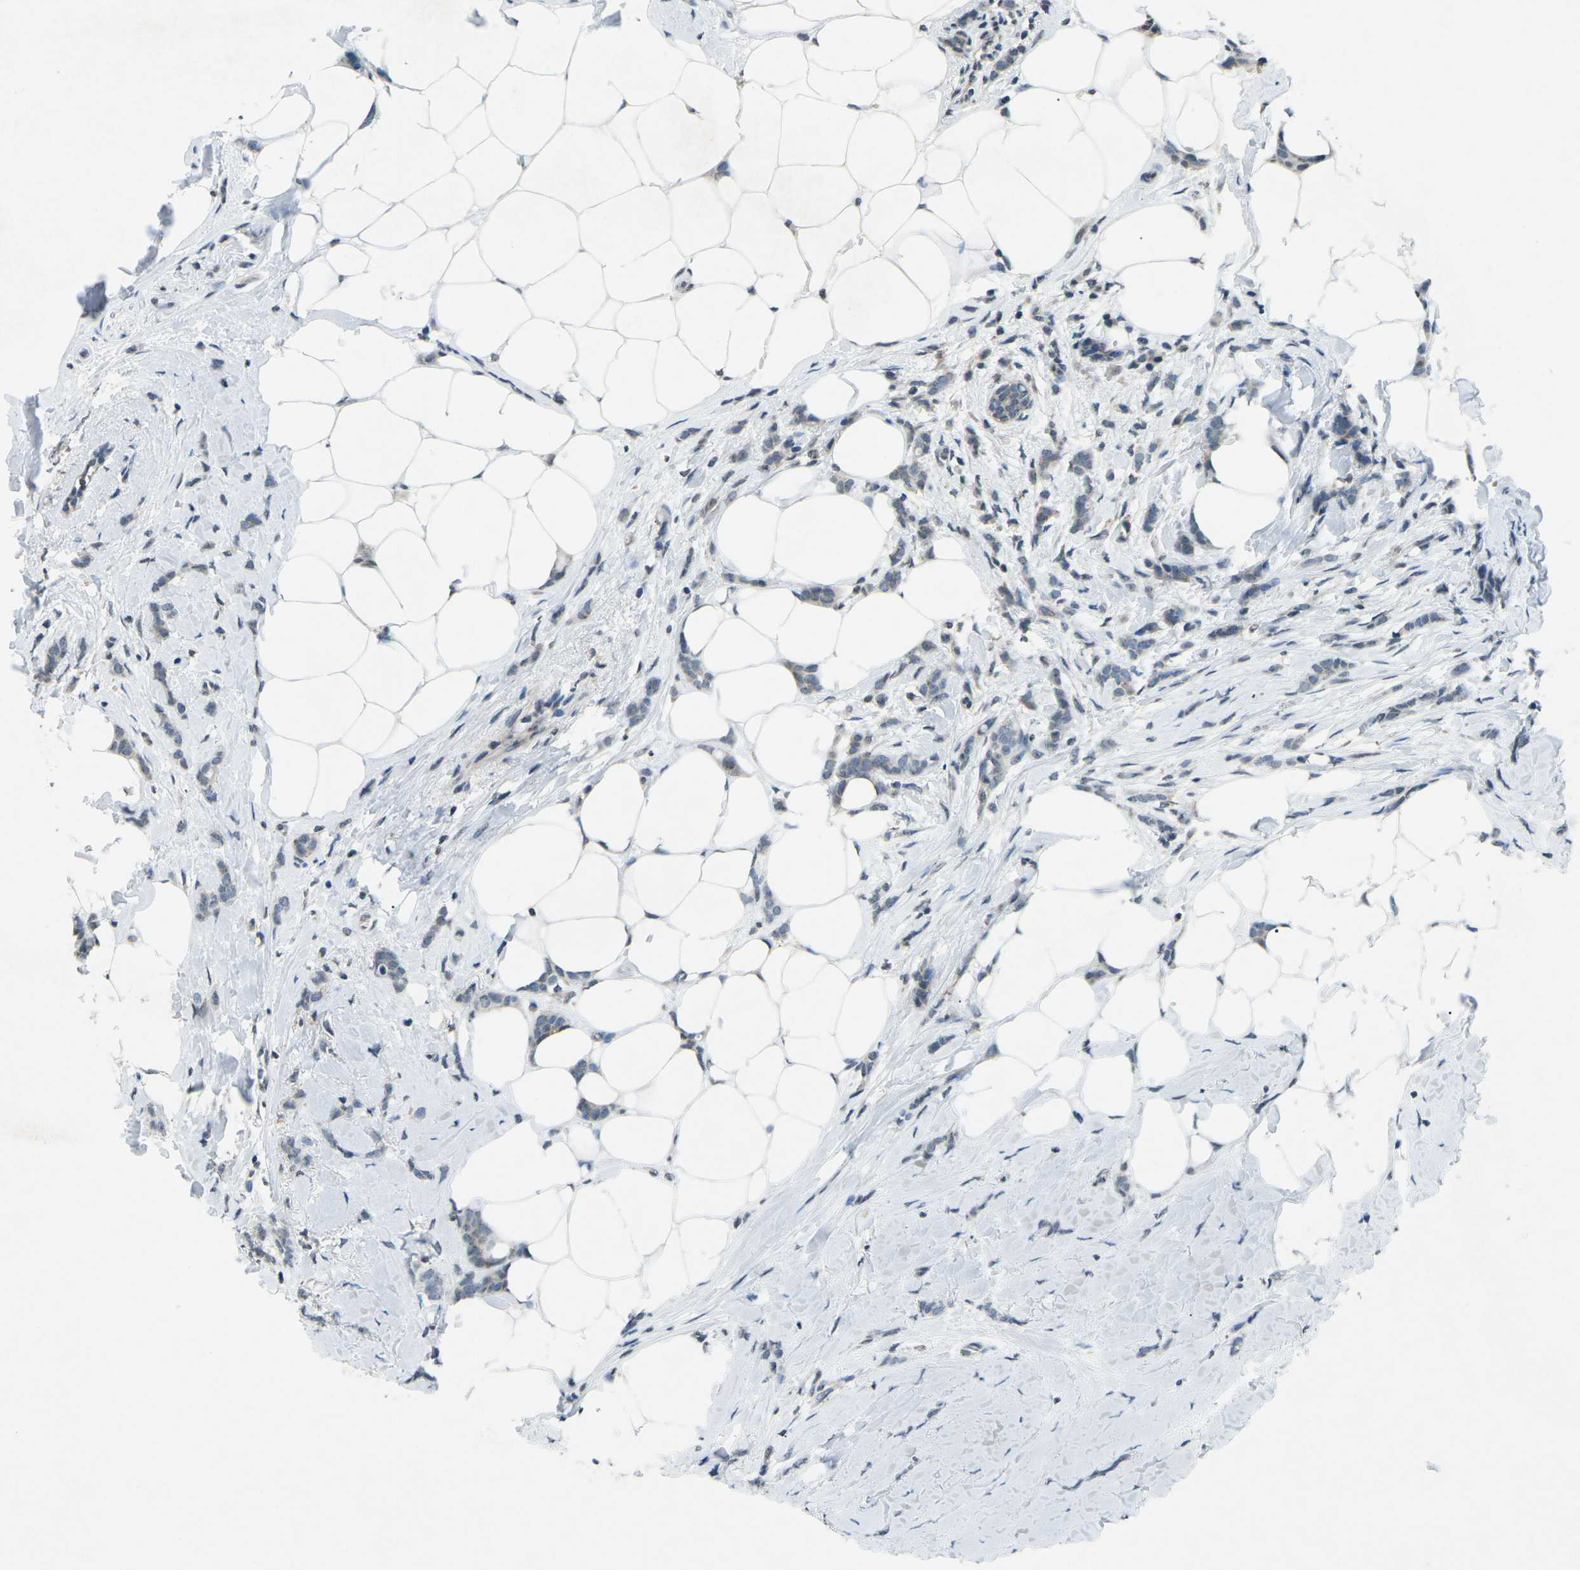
{"staining": {"intensity": "negative", "quantity": "none", "location": "none"}, "tissue": "breast cancer", "cell_type": "Tumor cells", "image_type": "cancer", "snomed": [{"axis": "morphology", "description": "Lobular carcinoma, in situ"}, {"axis": "morphology", "description": "Lobular carcinoma"}, {"axis": "topography", "description": "Breast"}], "caption": "DAB (3,3'-diaminobenzidine) immunohistochemical staining of breast cancer (lobular carcinoma in situ) demonstrates no significant expression in tumor cells. The staining was performed using DAB to visualize the protein expression in brown, while the nuclei were stained in blue with hematoxylin (Magnification: 20x).", "gene": "TFR2", "patient": {"sex": "female", "age": 41}}